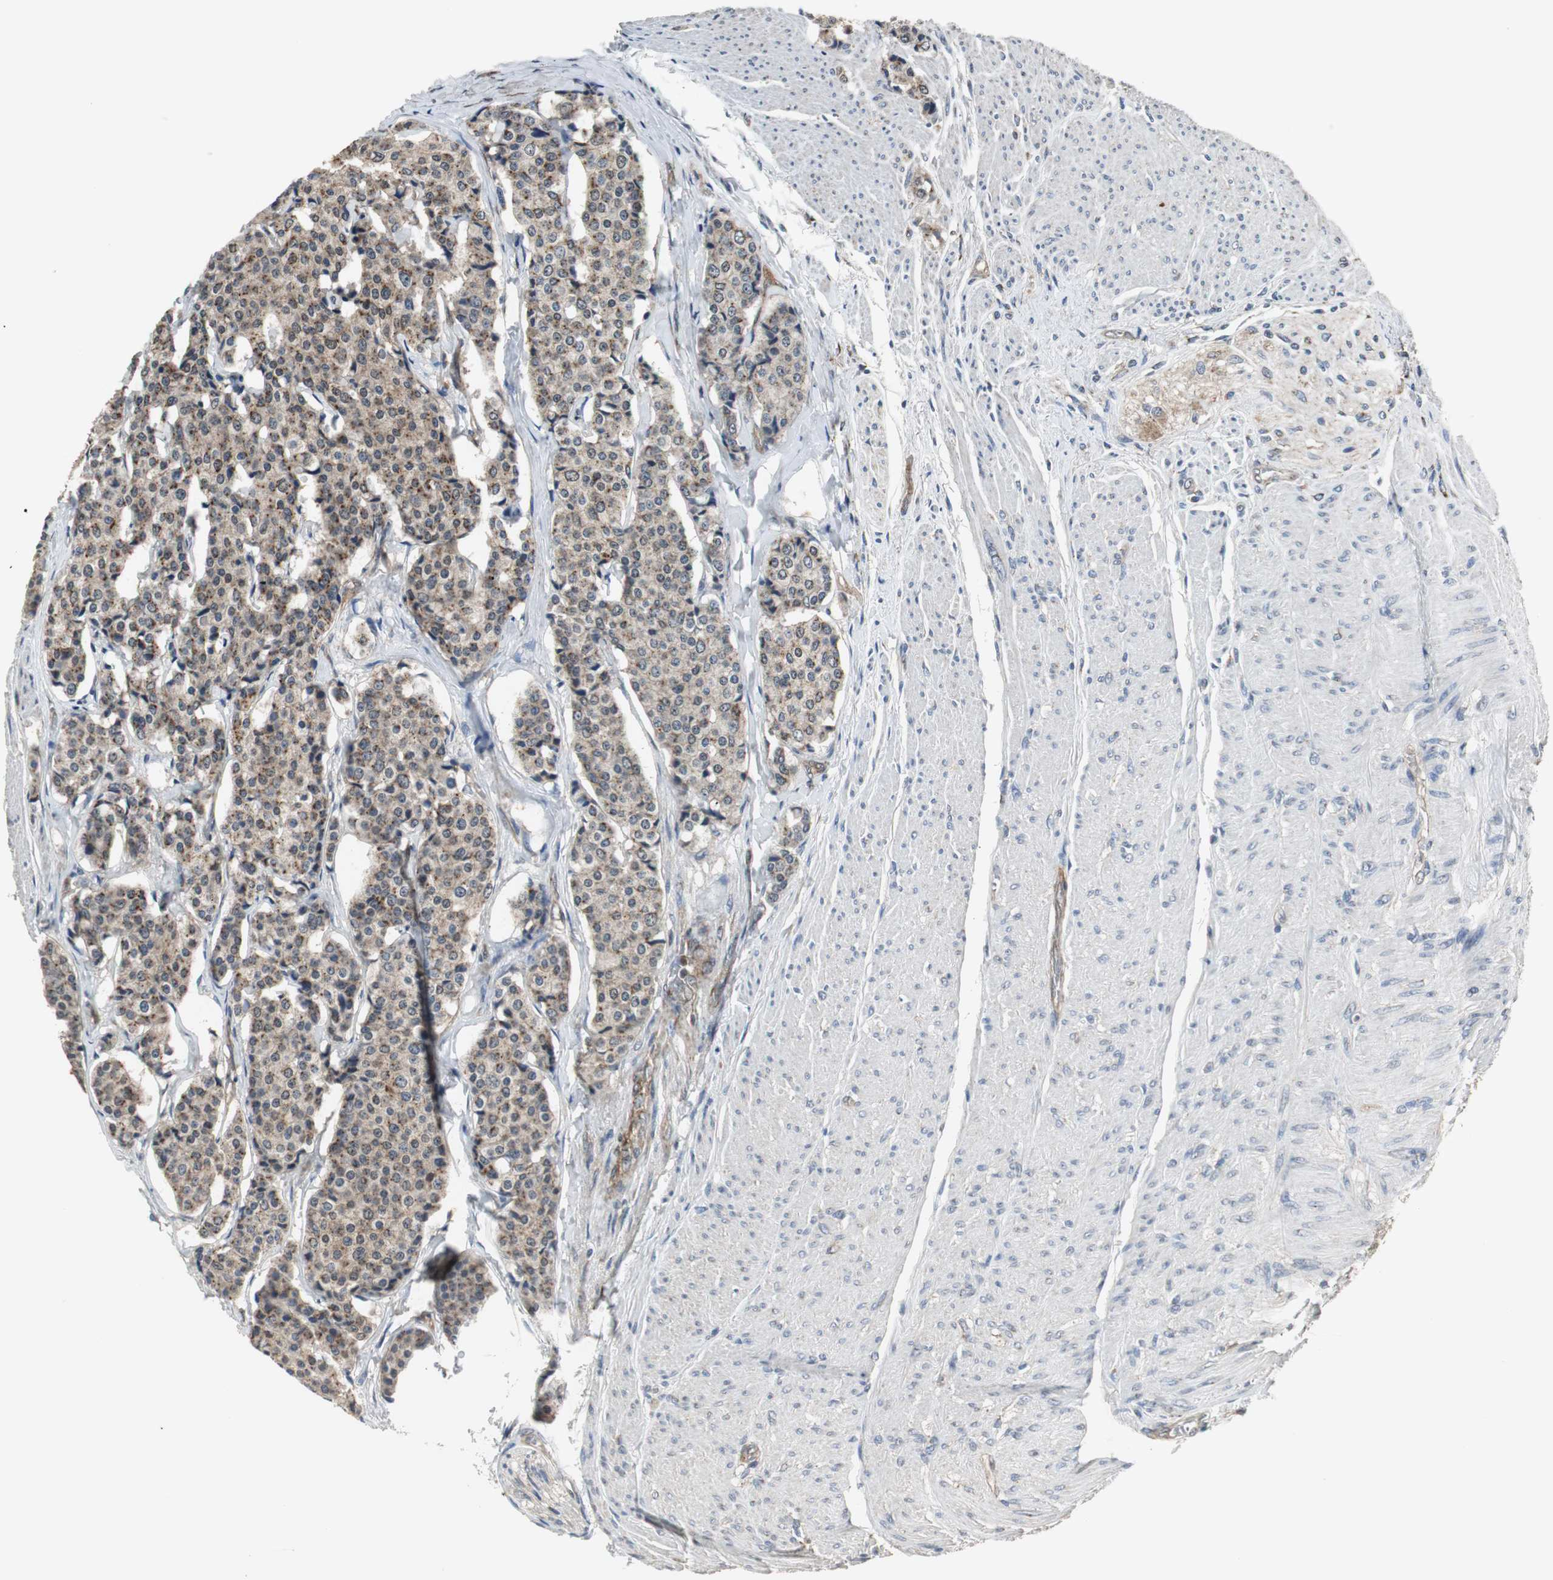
{"staining": {"intensity": "moderate", "quantity": ">75%", "location": "cytoplasmic/membranous"}, "tissue": "carcinoid", "cell_type": "Tumor cells", "image_type": "cancer", "snomed": [{"axis": "morphology", "description": "Carcinoid, malignant, NOS"}, {"axis": "topography", "description": "Colon"}], "caption": "Protein expression analysis of human carcinoid reveals moderate cytoplasmic/membranous expression in about >75% of tumor cells.", "gene": "JTB", "patient": {"sex": "female", "age": 61}}